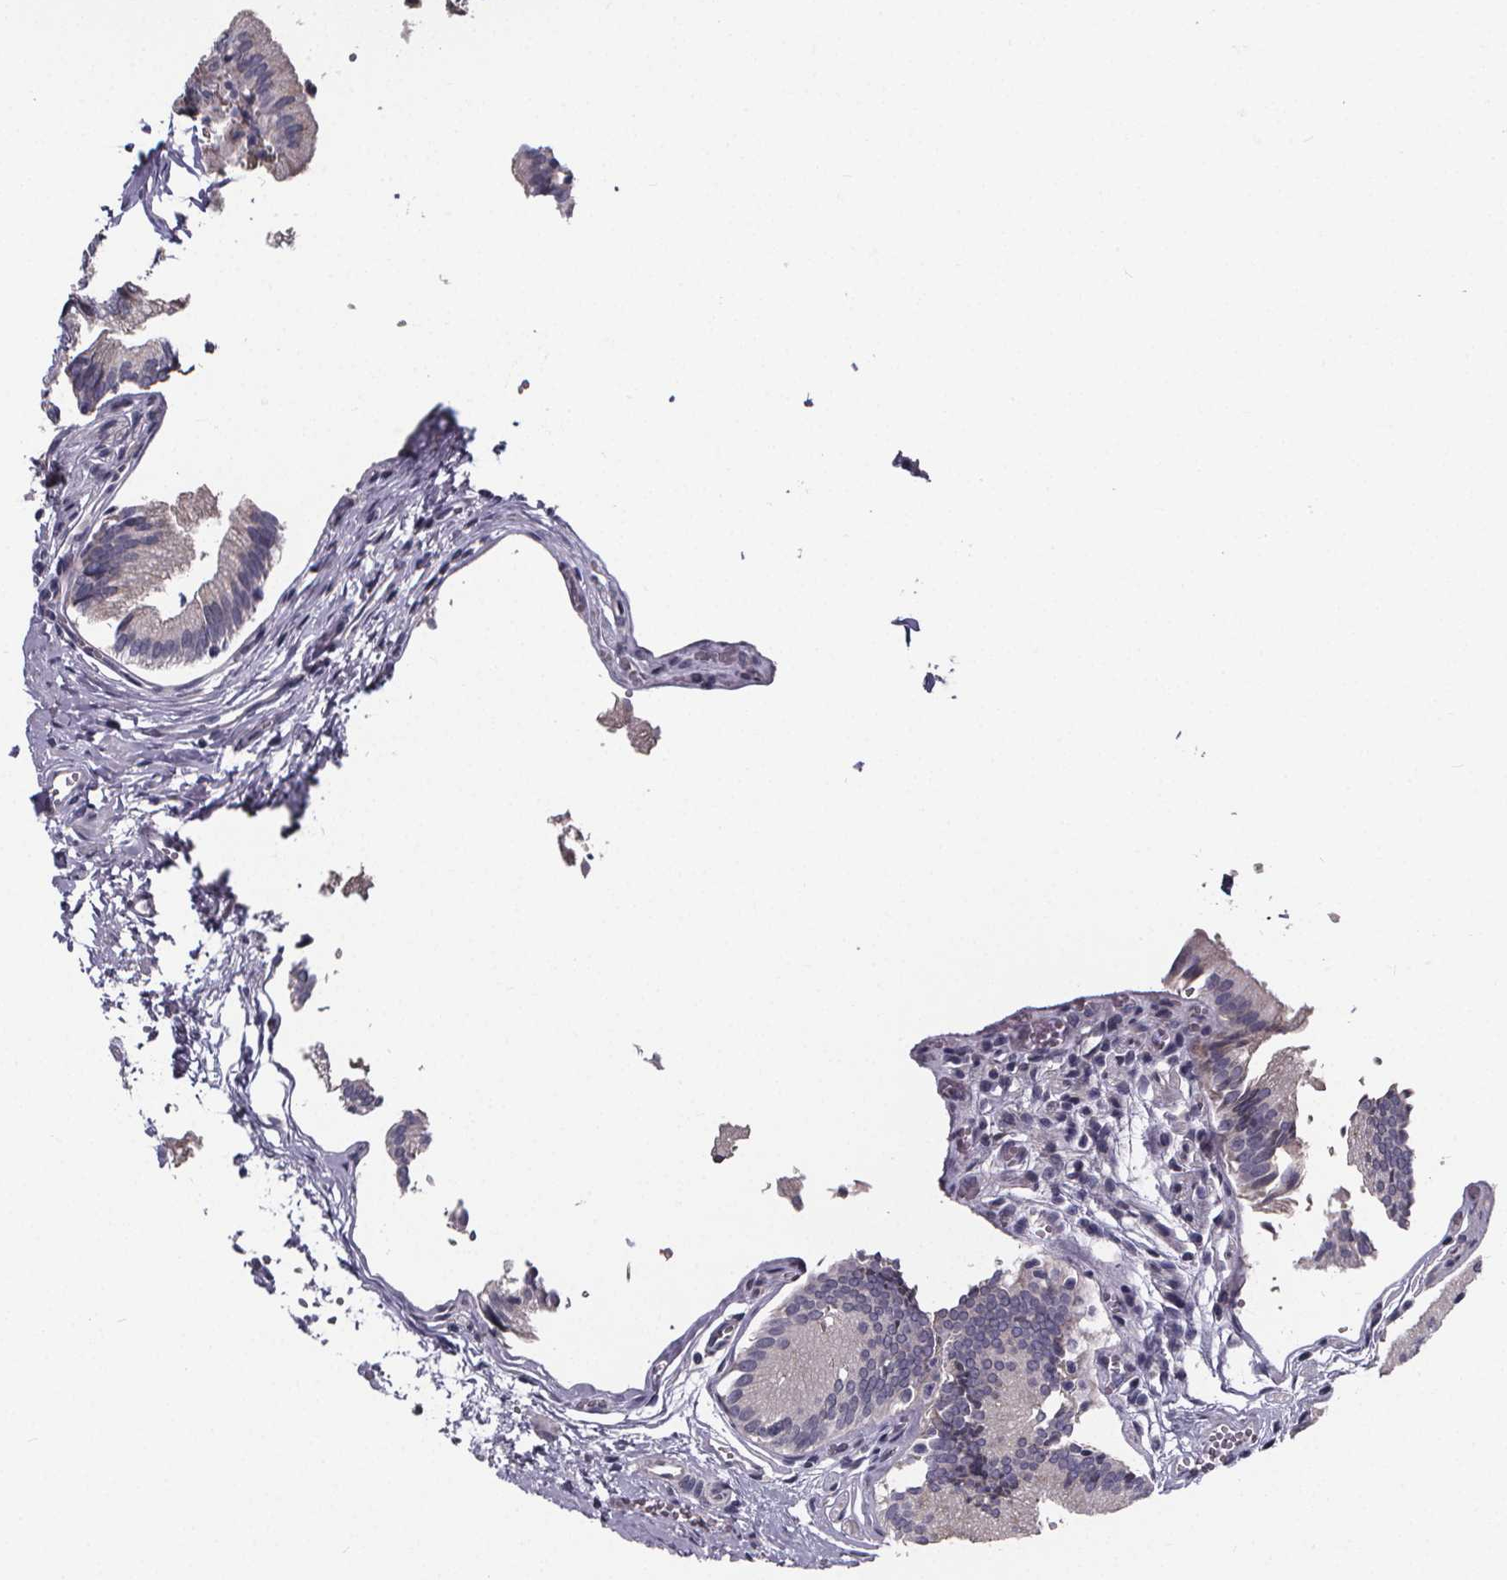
{"staining": {"intensity": "weak", "quantity": "<25%", "location": "cytoplasmic/membranous"}, "tissue": "gallbladder", "cell_type": "Glandular cells", "image_type": "normal", "snomed": [{"axis": "morphology", "description": "Normal tissue, NOS"}, {"axis": "topography", "description": "Gallbladder"}, {"axis": "topography", "description": "Peripheral nerve tissue"}], "caption": "A high-resolution photomicrograph shows immunohistochemistry staining of normal gallbladder, which reveals no significant expression in glandular cells.", "gene": "AGT", "patient": {"sex": "male", "age": 17}}